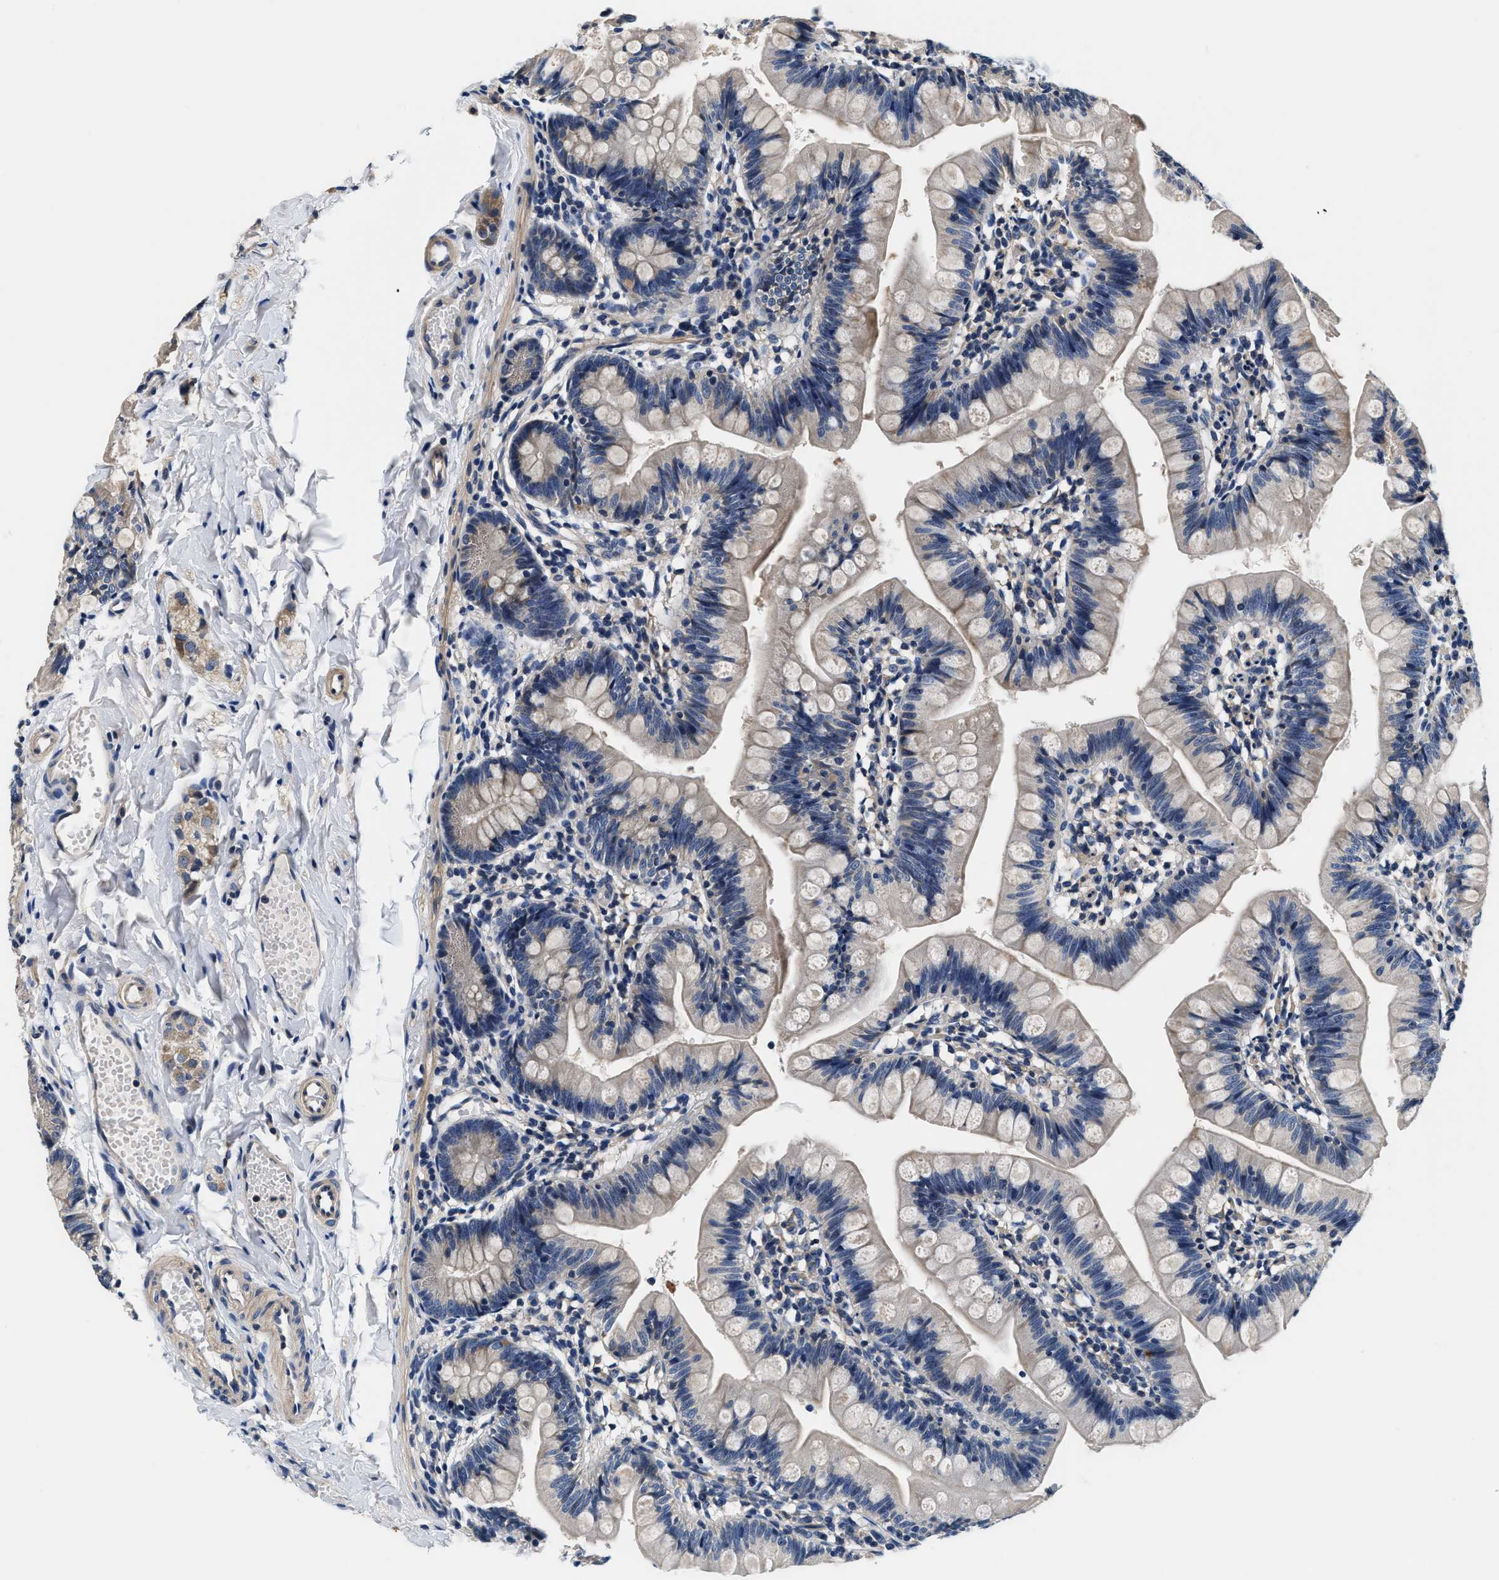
{"staining": {"intensity": "weak", "quantity": "<25%", "location": "cytoplasmic/membranous"}, "tissue": "small intestine", "cell_type": "Glandular cells", "image_type": "normal", "snomed": [{"axis": "morphology", "description": "Normal tissue, NOS"}, {"axis": "topography", "description": "Small intestine"}], "caption": "This is a image of IHC staining of benign small intestine, which shows no expression in glandular cells. (DAB immunohistochemistry (IHC), high magnification).", "gene": "ANKIB1", "patient": {"sex": "male", "age": 7}}